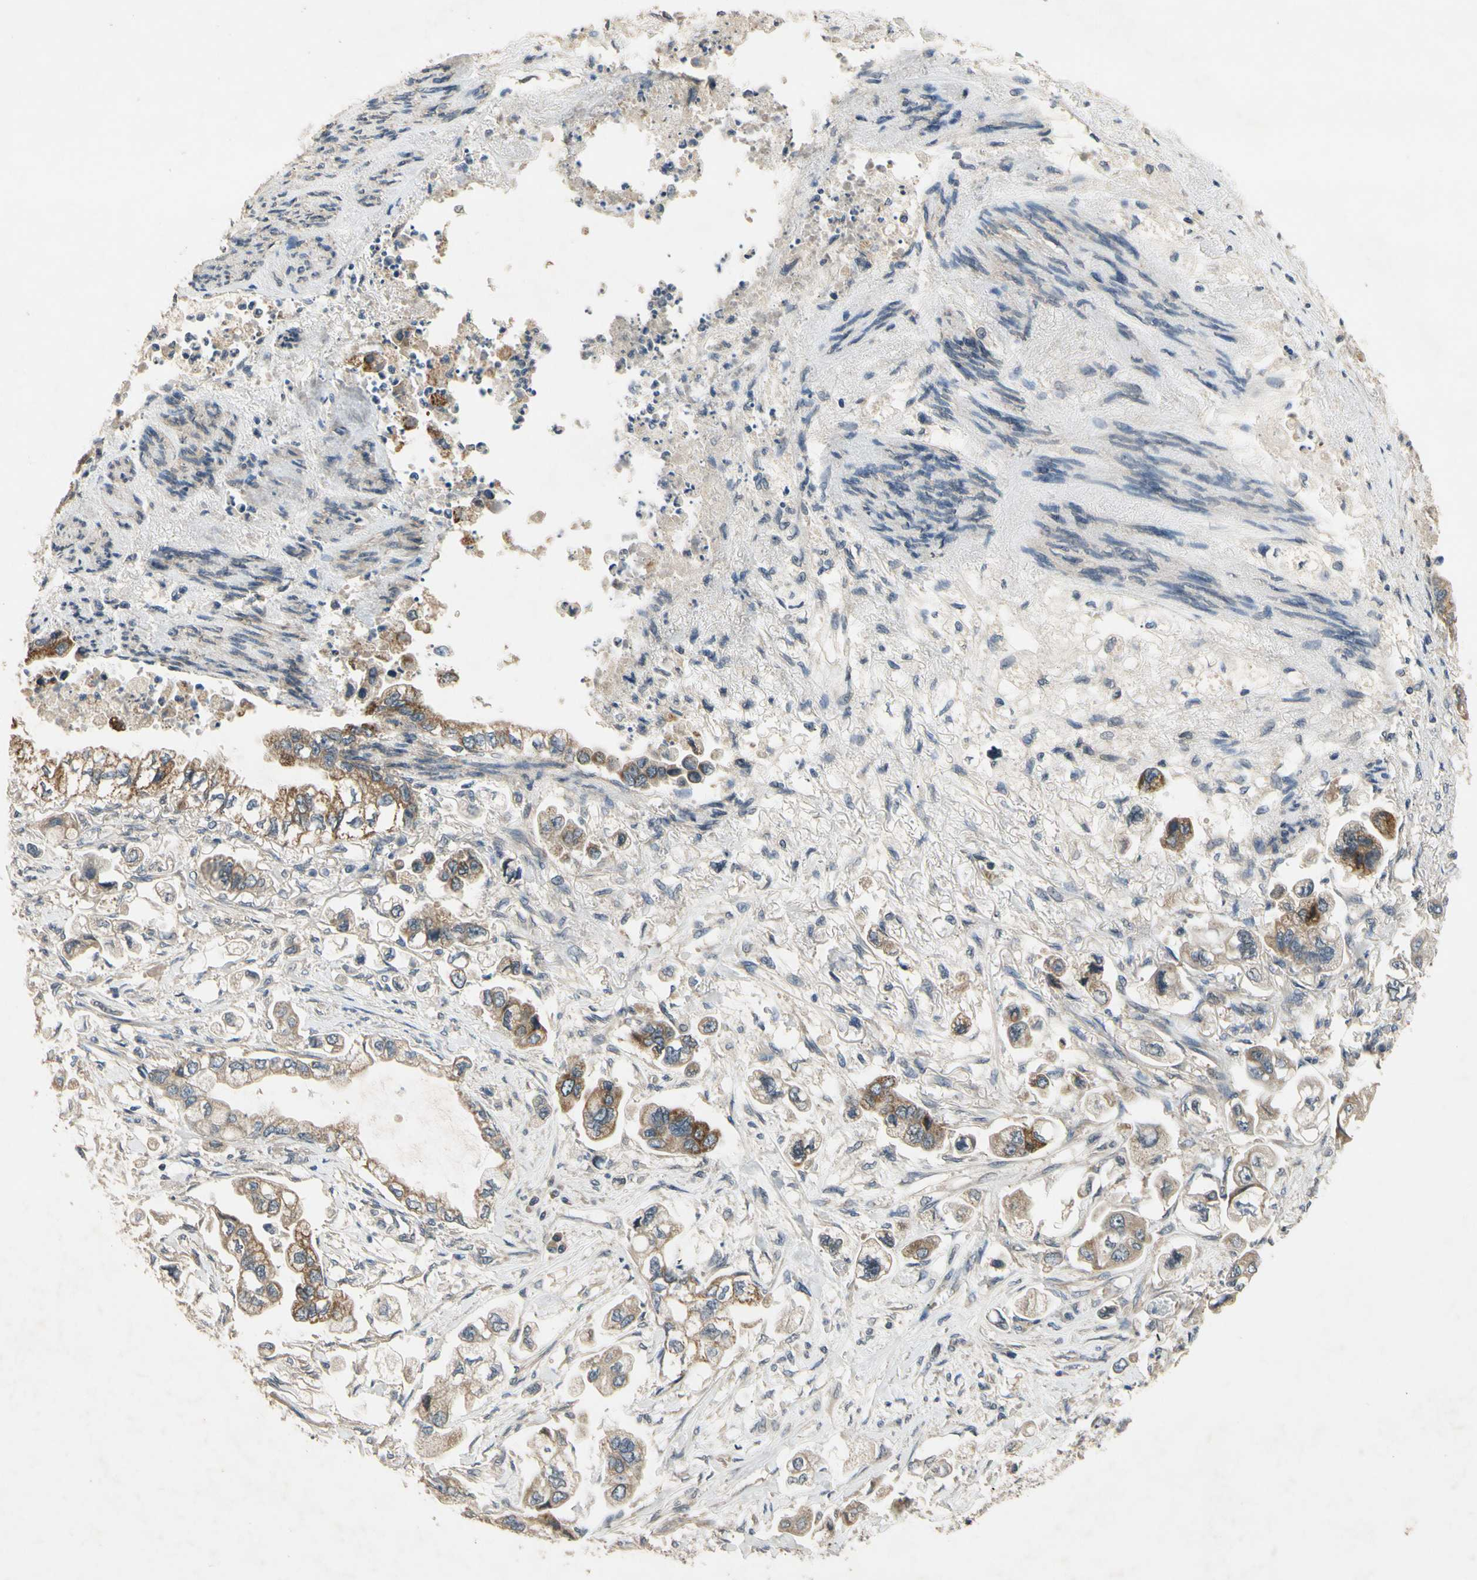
{"staining": {"intensity": "moderate", "quantity": ">75%", "location": "cytoplasmic/membranous"}, "tissue": "stomach cancer", "cell_type": "Tumor cells", "image_type": "cancer", "snomed": [{"axis": "morphology", "description": "Adenocarcinoma, NOS"}, {"axis": "topography", "description": "Stomach"}], "caption": "Protein expression analysis of adenocarcinoma (stomach) displays moderate cytoplasmic/membranous expression in about >75% of tumor cells.", "gene": "ALKBH3", "patient": {"sex": "male", "age": 62}}